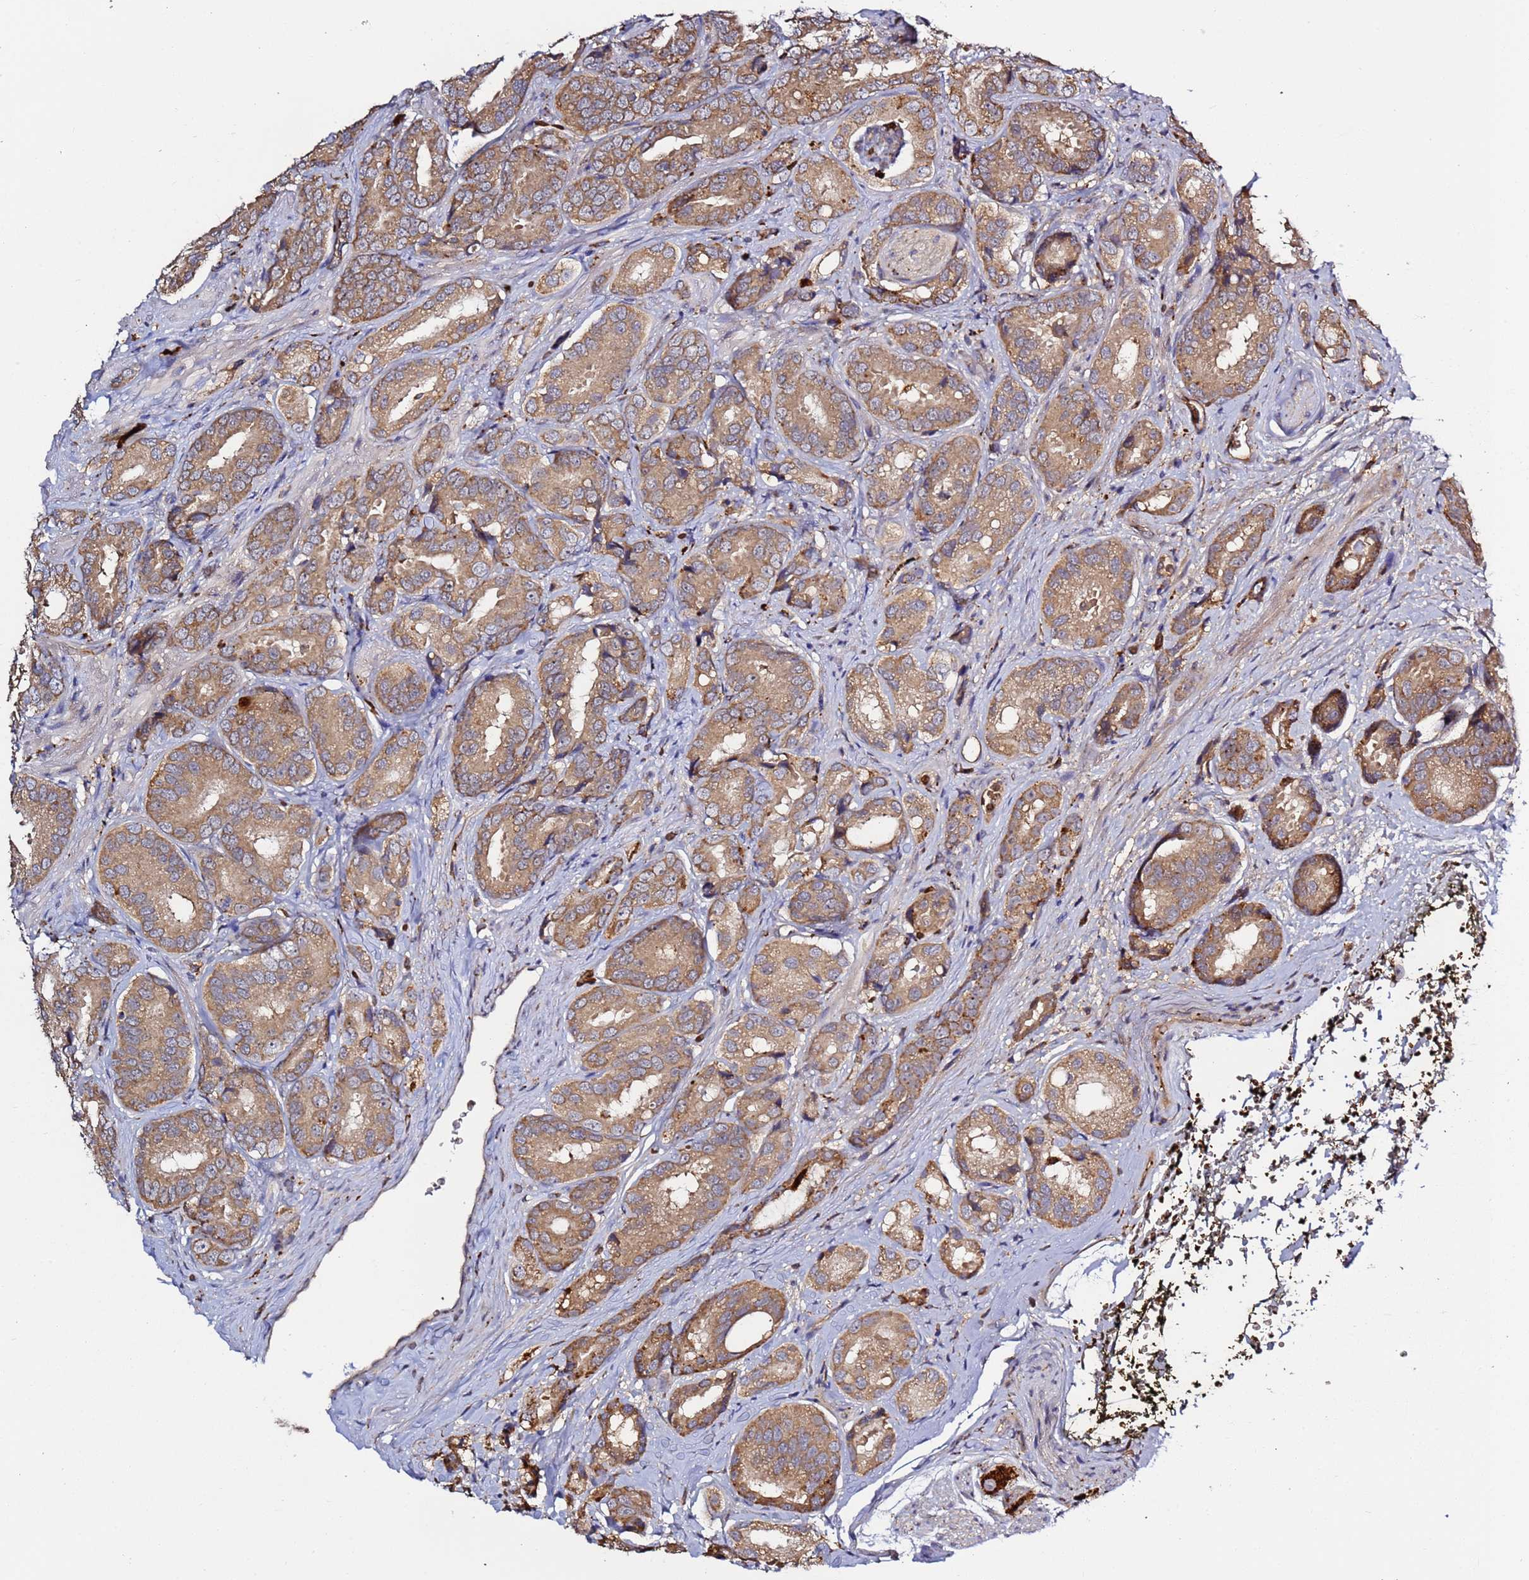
{"staining": {"intensity": "moderate", "quantity": ">75%", "location": "cytoplasmic/membranous"}, "tissue": "prostate cancer", "cell_type": "Tumor cells", "image_type": "cancer", "snomed": [{"axis": "morphology", "description": "Adenocarcinoma, High grade"}, {"axis": "topography", "description": "Prostate"}], "caption": "Prostate cancer tissue reveals moderate cytoplasmic/membranous staining in about >75% of tumor cells", "gene": "VPS36", "patient": {"sex": "male", "age": 71}}